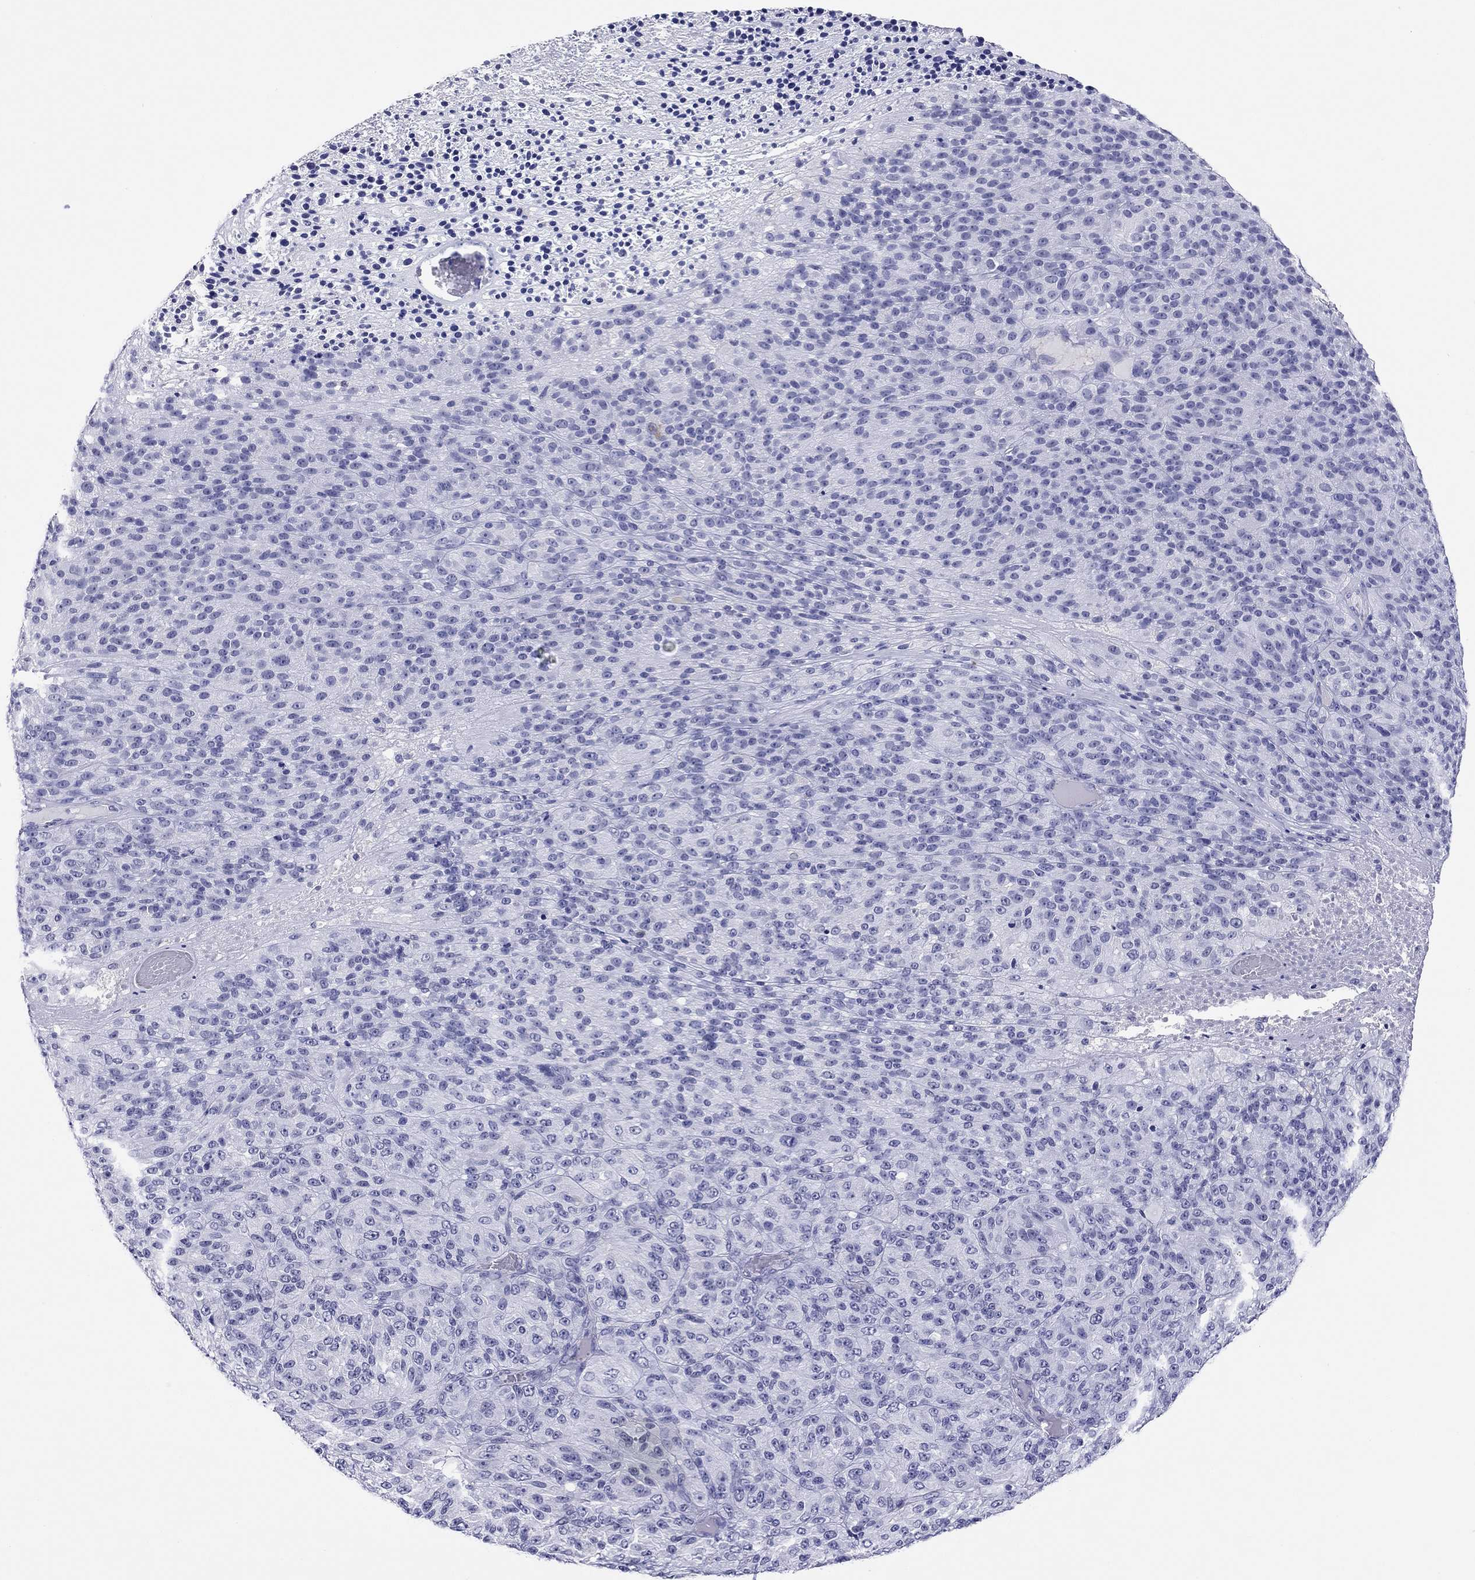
{"staining": {"intensity": "negative", "quantity": "none", "location": "none"}, "tissue": "melanoma", "cell_type": "Tumor cells", "image_type": "cancer", "snomed": [{"axis": "morphology", "description": "Malignant melanoma, Metastatic site"}, {"axis": "topography", "description": "Brain"}], "caption": "Malignant melanoma (metastatic site) was stained to show a protein in brown. There is no significant staining in tumor cells.", "gene": "MYMX", "patient": {"sex": "female", "age": 56}}